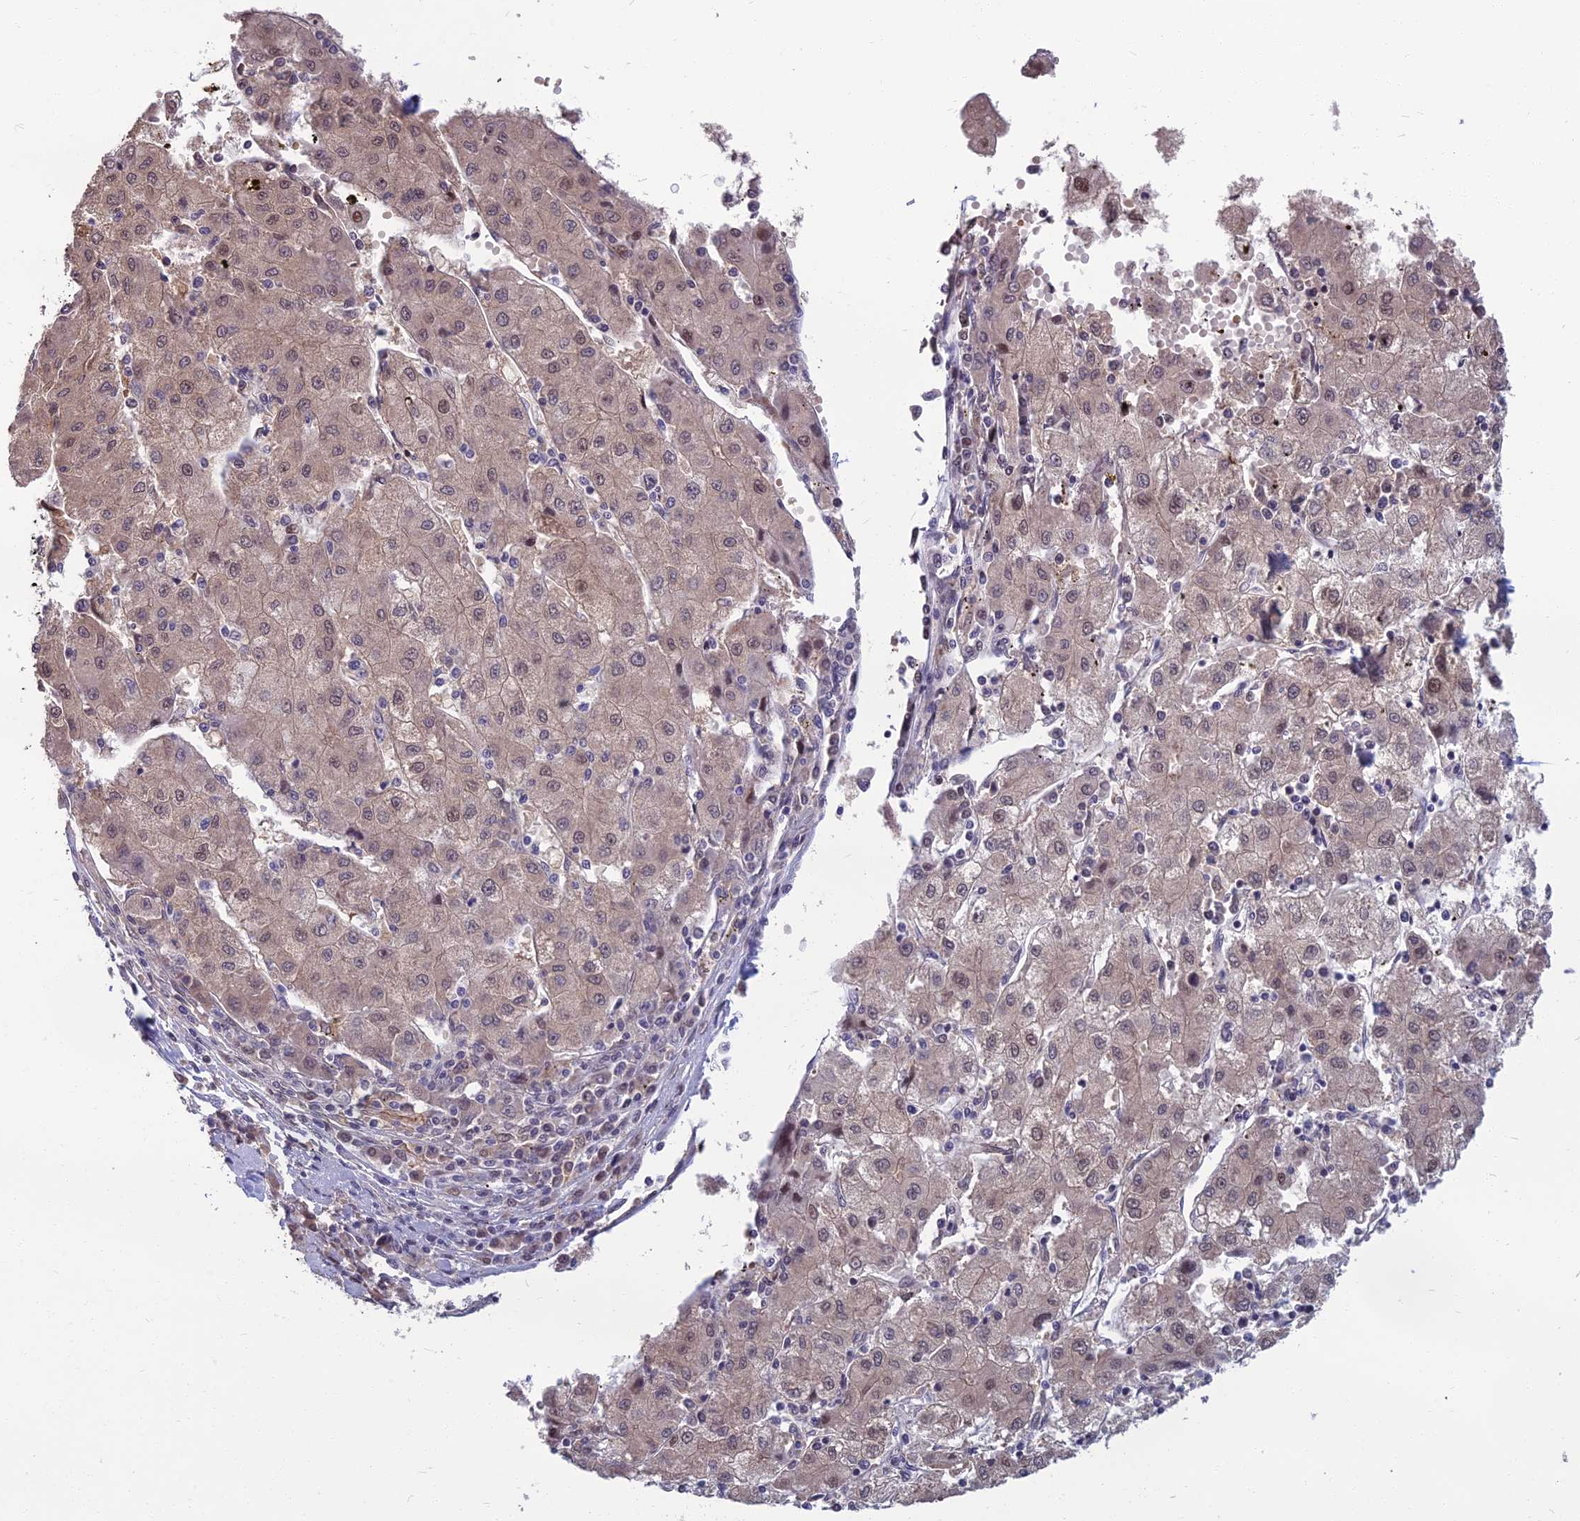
{"staining": {"intensity": "weak", "quantity": "25%-75%", "location": "nuclear"}, "tissue": "liver cancer", "cell_type": "Tumor cells", "image_type": "cancer", "snomed": [{"axis": "morphology", "description": "Carcinoma, Hepatocellular, NOS"}, {"axis": "topography", "description": "Liver"}], "caption": "About 25%-75% of tumor cells in human hepatocellular carcinoma (liver) display weak nuclear protein staining as visualized by brown immunohistochemical staining.", "gene": "NR4A3", "patient": {"sex": "male", "age": 72}}